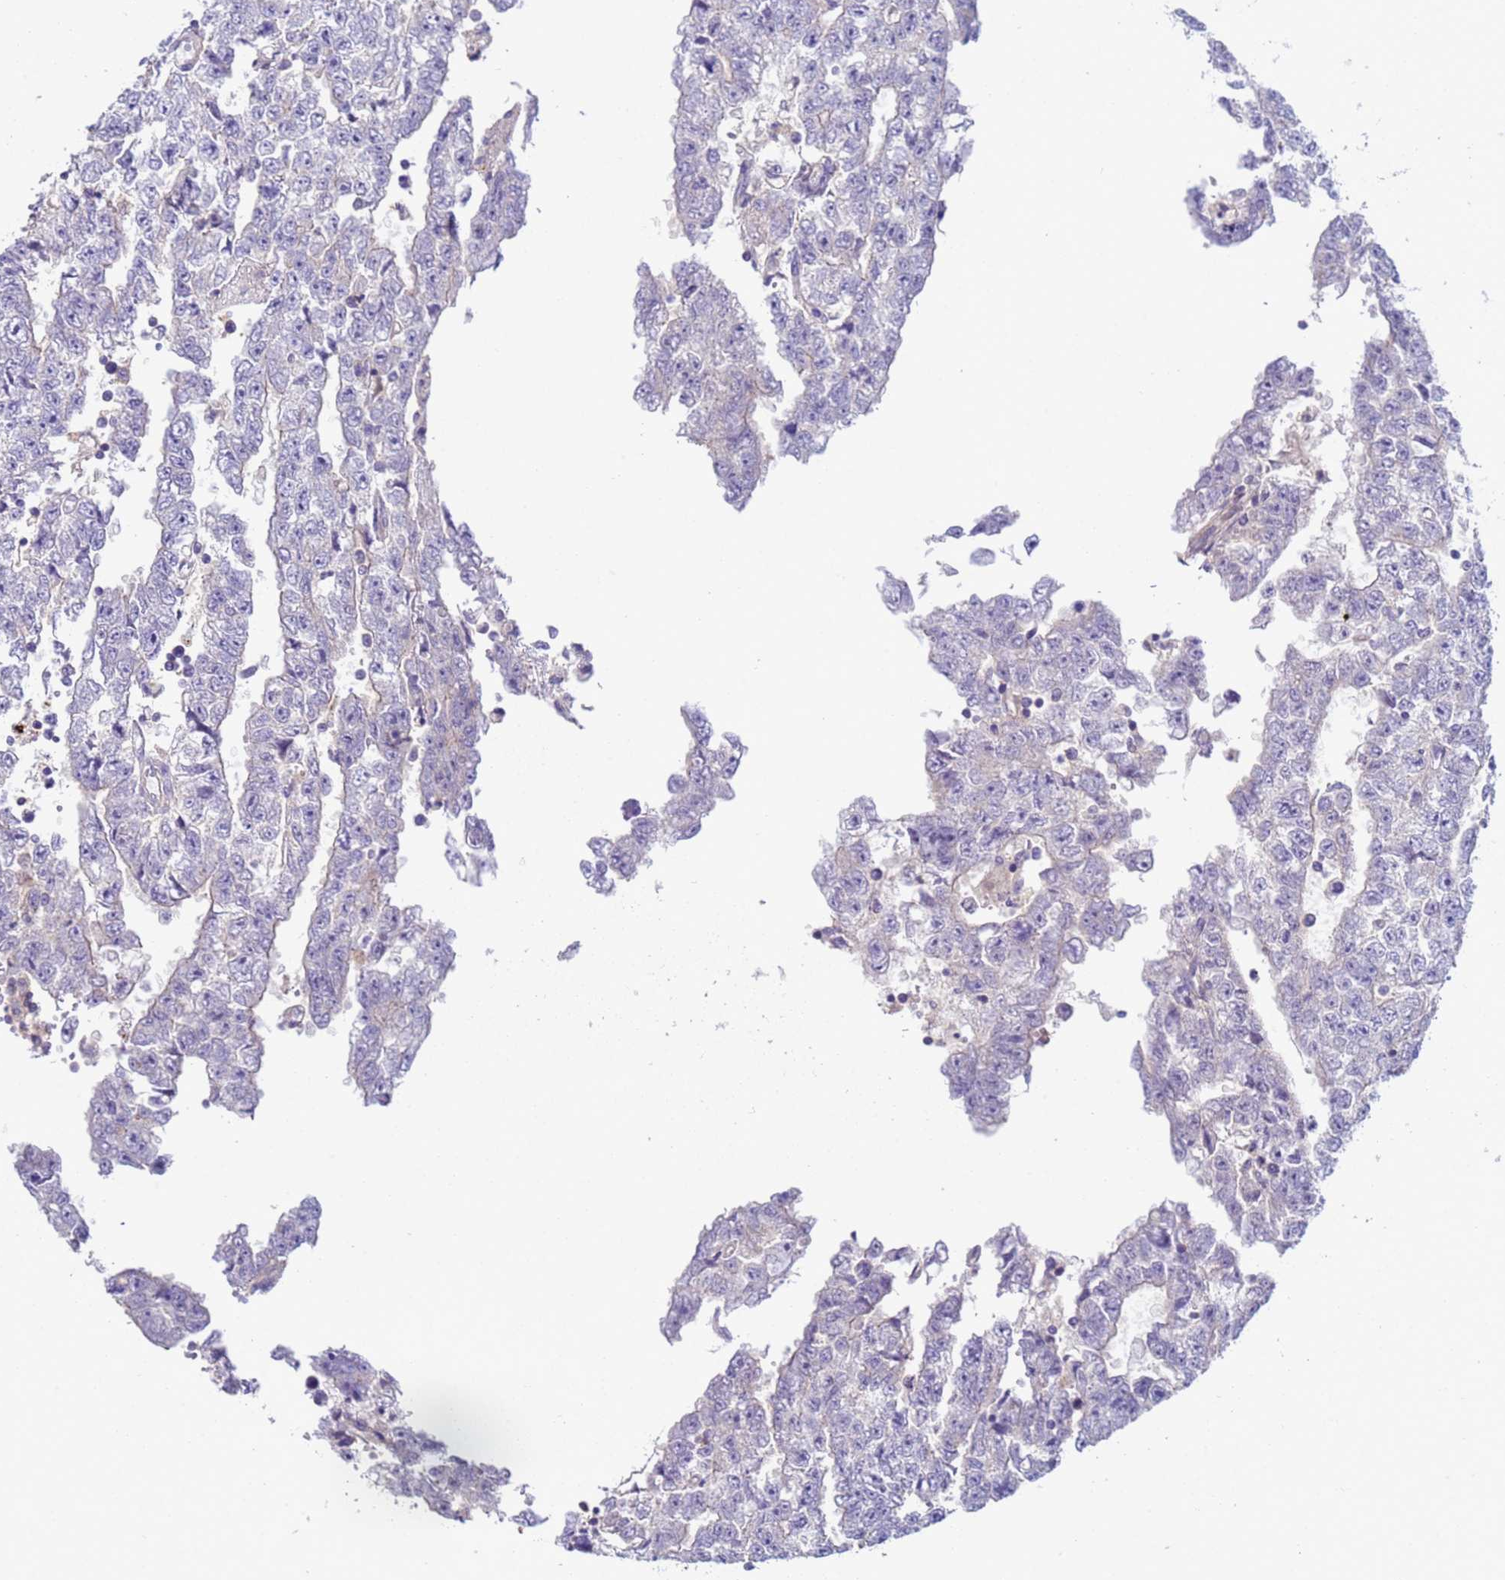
{"staining": {"intensity": "negative", "quantity": "none", "location": "none"}, "tissue": "testis cancer", "cell_type": "Tumor cells", "image_type": "cancer", "snomed": [{"axis": "morphology", "description": "Carcinoma, Embryonal, NOS"}, {"axis": "topography", "description": "Testis"}], "caption": "The photomicrograph shows no significant positivity in tumor cells of embryonal carcinoma (testis).", "gene": "KLHL13", "patient": {"sex": "male", "age": 25}}